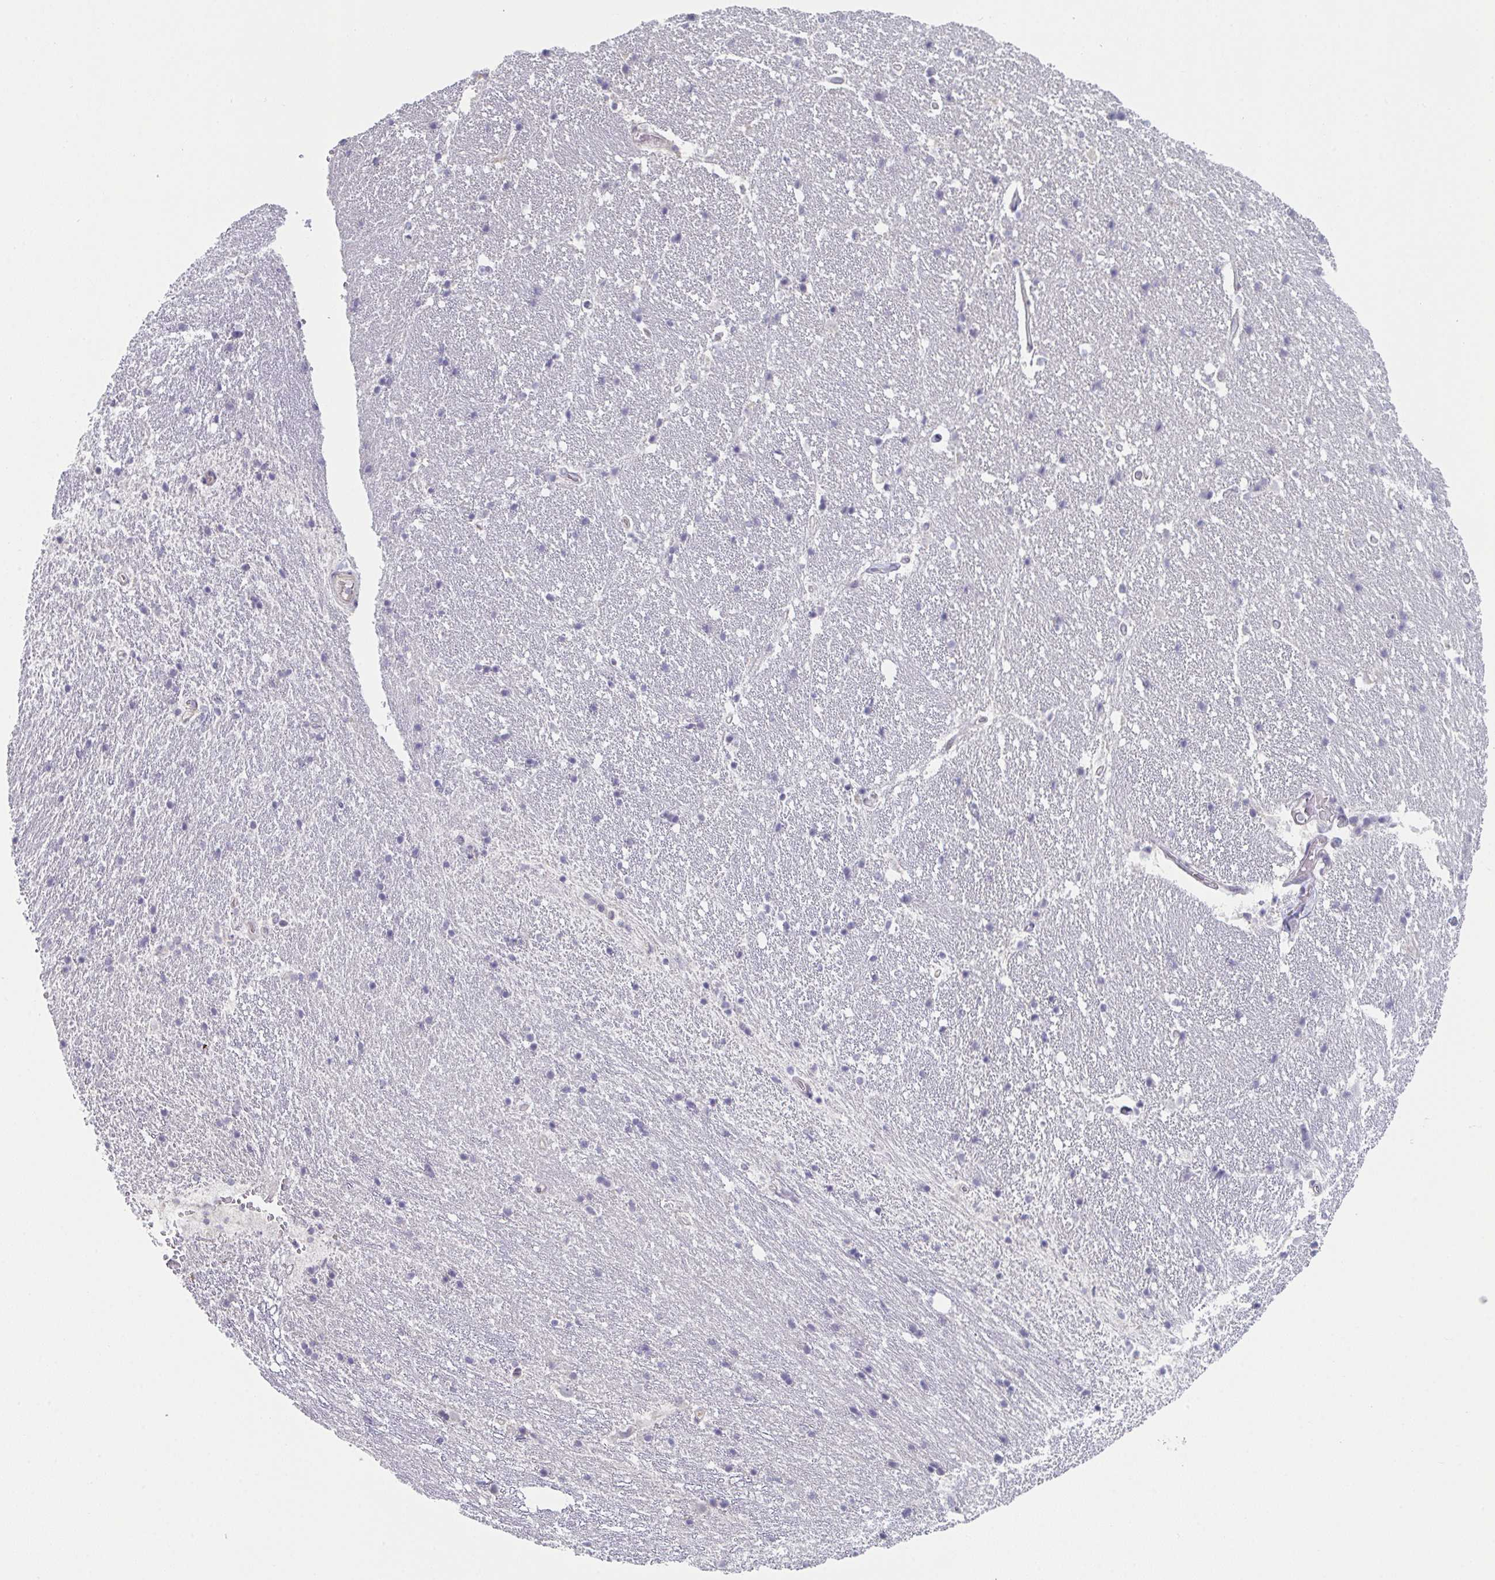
{"staining": {"intensity": "negative", "quantity": "none", "location": "none"}, "tissue": "hippocampus", "cell_type": "Glial cells", "image_type": "normal", "snomed": [{"axis": "morphology", "description": "Normal tissue, NOS"}, {"axis": "topography", "description": "Hippocampus"}], "caption": "Human hippocampus stained for a protein using immunohistochemistry (IHC) displays no expression in glial cells.", "gene": "ZNF214", "patient": {"sex": "male", "age": 63}}